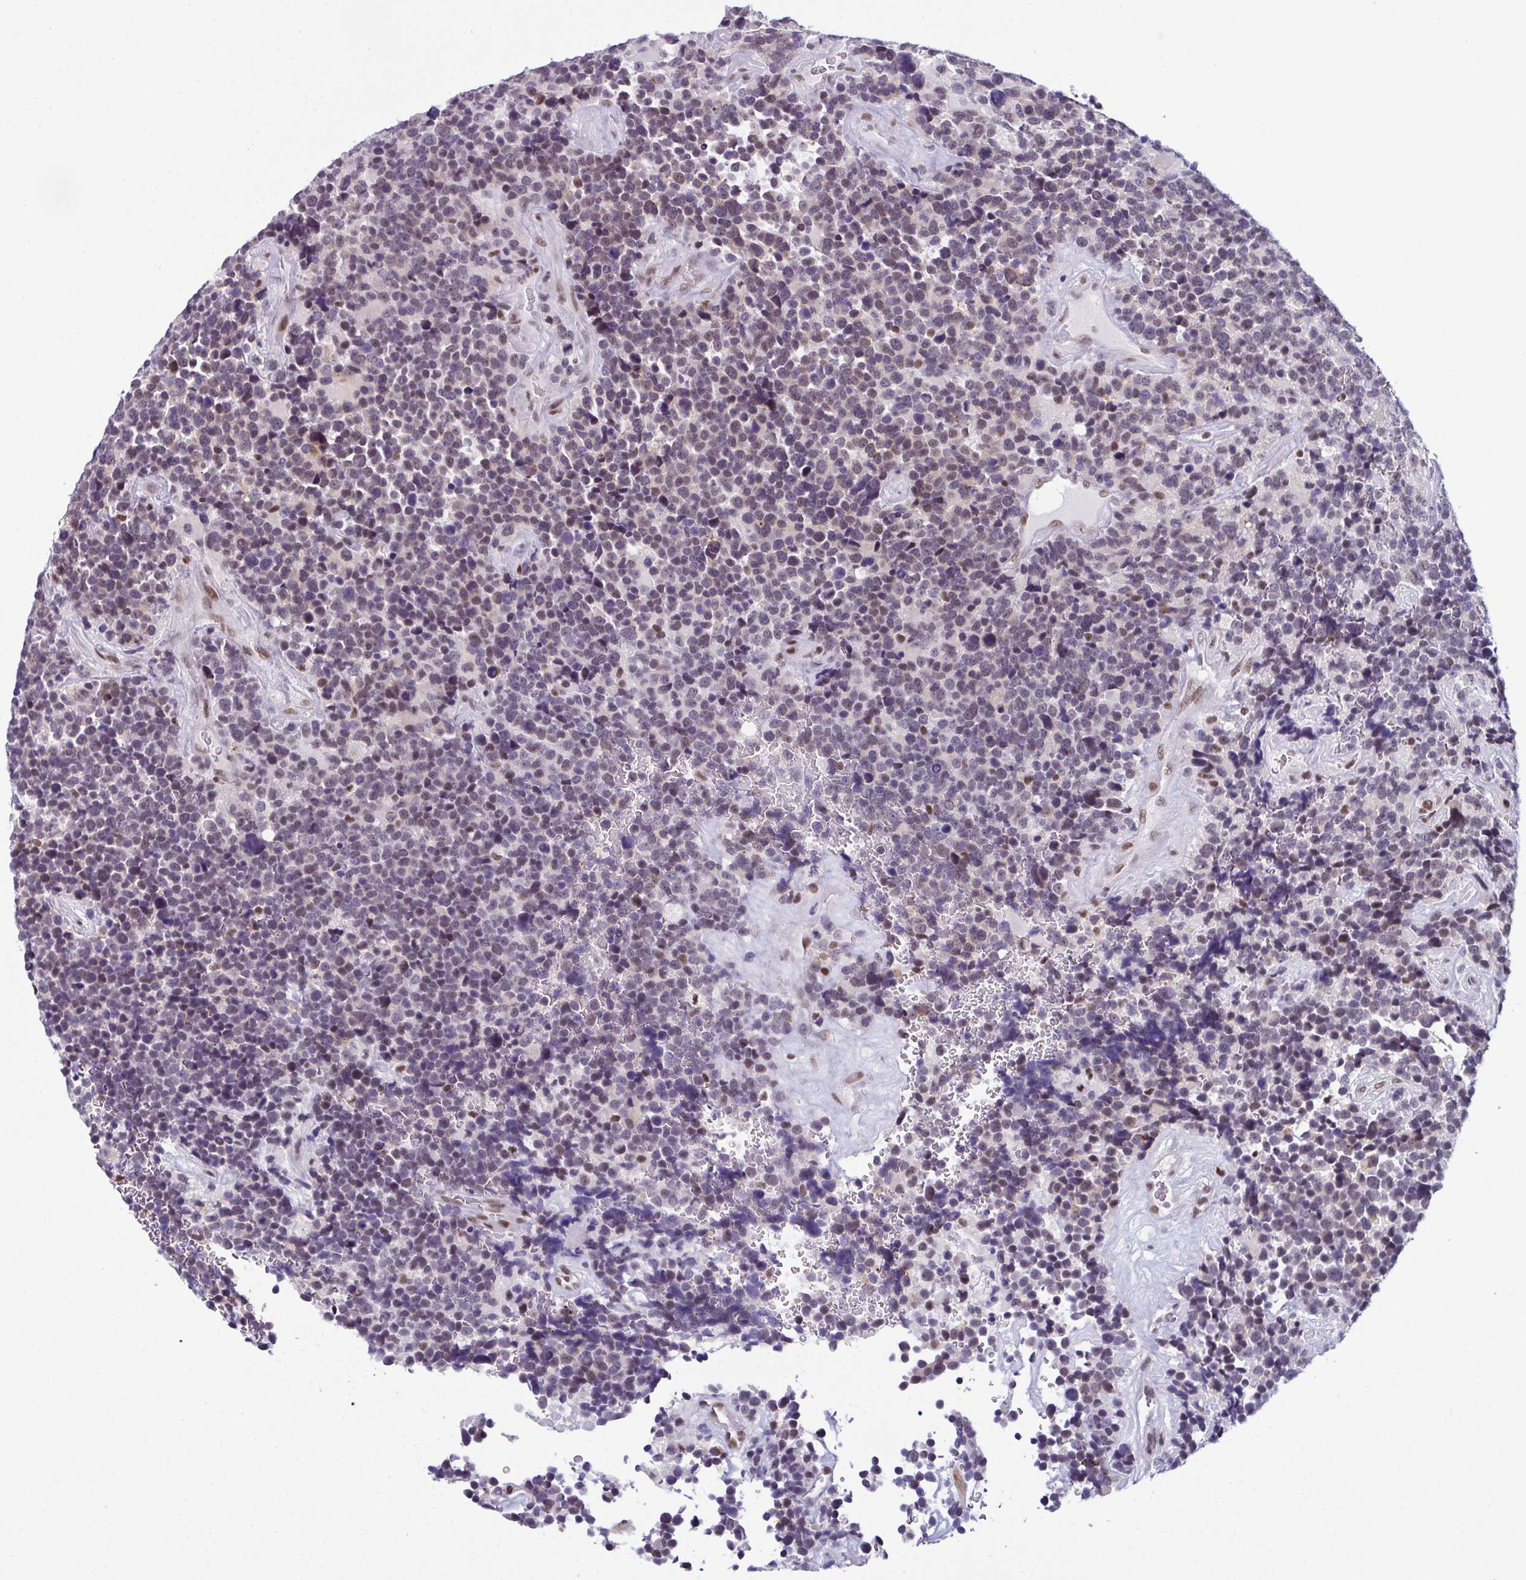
{"staining": {"intensity": "weak", "quantity": "25%-75%", "location": "nuclear"}, "tissue": "glioma", "cell_type": "Tumor cells", "image_type": "cancer", "snomed": [{"axis": "morphology", "description": "Glioma, malignant, High grade"}, {"axis": "topography", "description": "Brain"}], "caption": "Immunohistochemistry (DAB) staining of glioma exhibits weak nuclear protein expression in about 25%-75% of tumor cells.", "gene": "RBM7", "patient": {"sex": "male", "age": 33}}